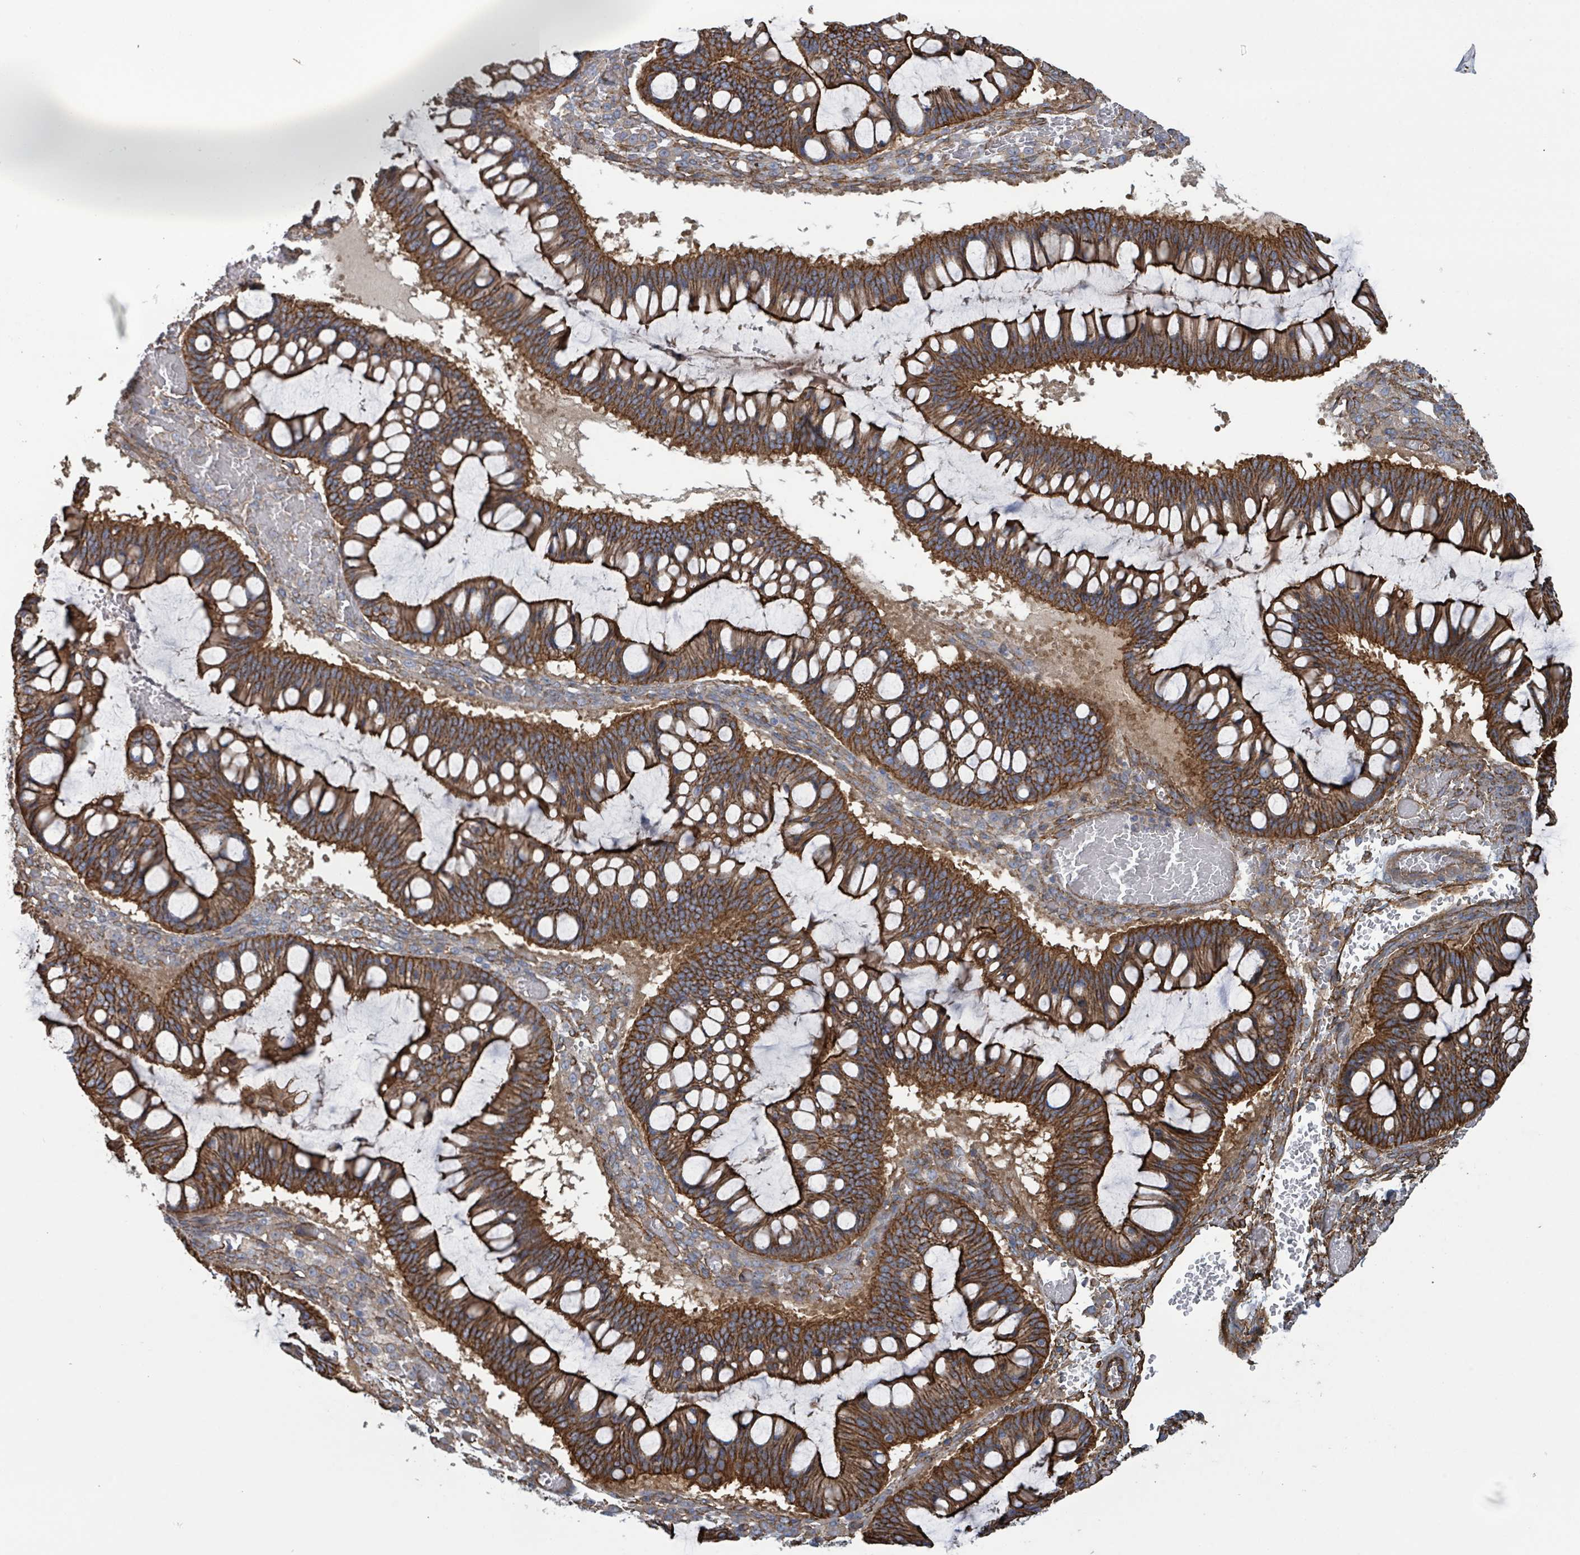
{"staining": {"intensity": "strong", "quantity": ">75%", "location": "cytoplasmic/membranous"}, "tissue": "ovarian cancer", "cell_type": "Tumor cells", "image_type": "cancer", "snomed": [{"axis": "morphology", "description": "Cystadenocarcinoma, mucinous, NOS"}, {"axis": "topography", "description": "Ovary"}], "caption": "This photomicrograph reveals immunohistochemistry staining of human ovarian cancer (mucinous cystadenocarcinoma), with high strong cytoplasmic/membranous expression in about >75% of tumor cells.", "gene": "LDOC1", "patient": {"sex": "female", "age": 73}}